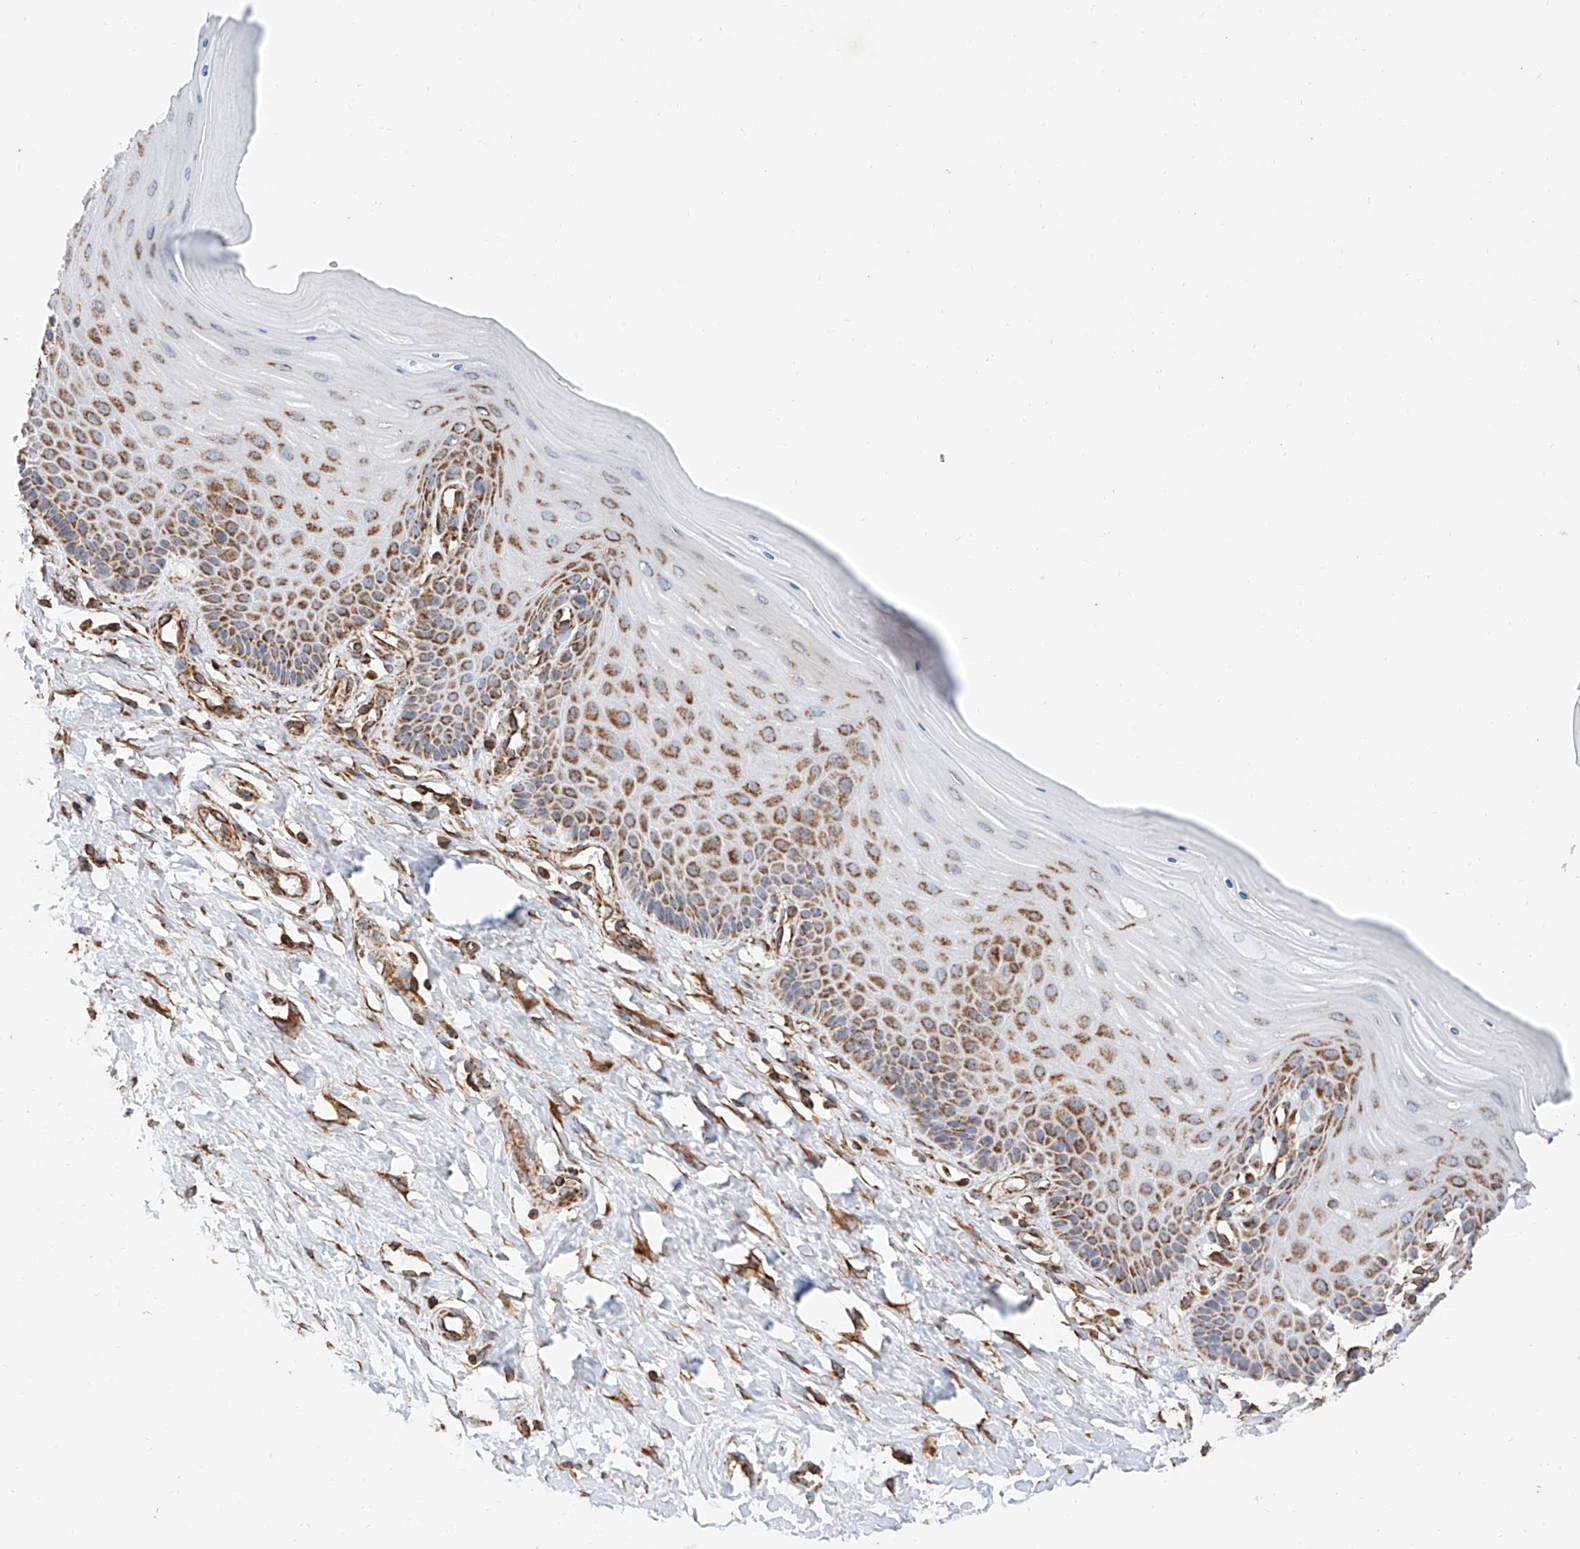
{"staining": {"intensity": "moderate", "quantity": ">75%", "location": "cytoplasmic/membranous"}, "tissue": "cervix", "cell_type": "Glandular cells", "image_type": "normal", "snomed": [{"axis": "morphology", "description": "Normal tissue, NOS"}, {"axis": "topography", "description": "Cervix"}], "caption": "A histopathology image of human cervix stained for a protein exhibits moderate cytoplasmic/membranous brown staining in glandular cells. Nuclei are stained in blue.", "gene": "NDUFV3", "patient": {"sex": "female", "age": 55}}